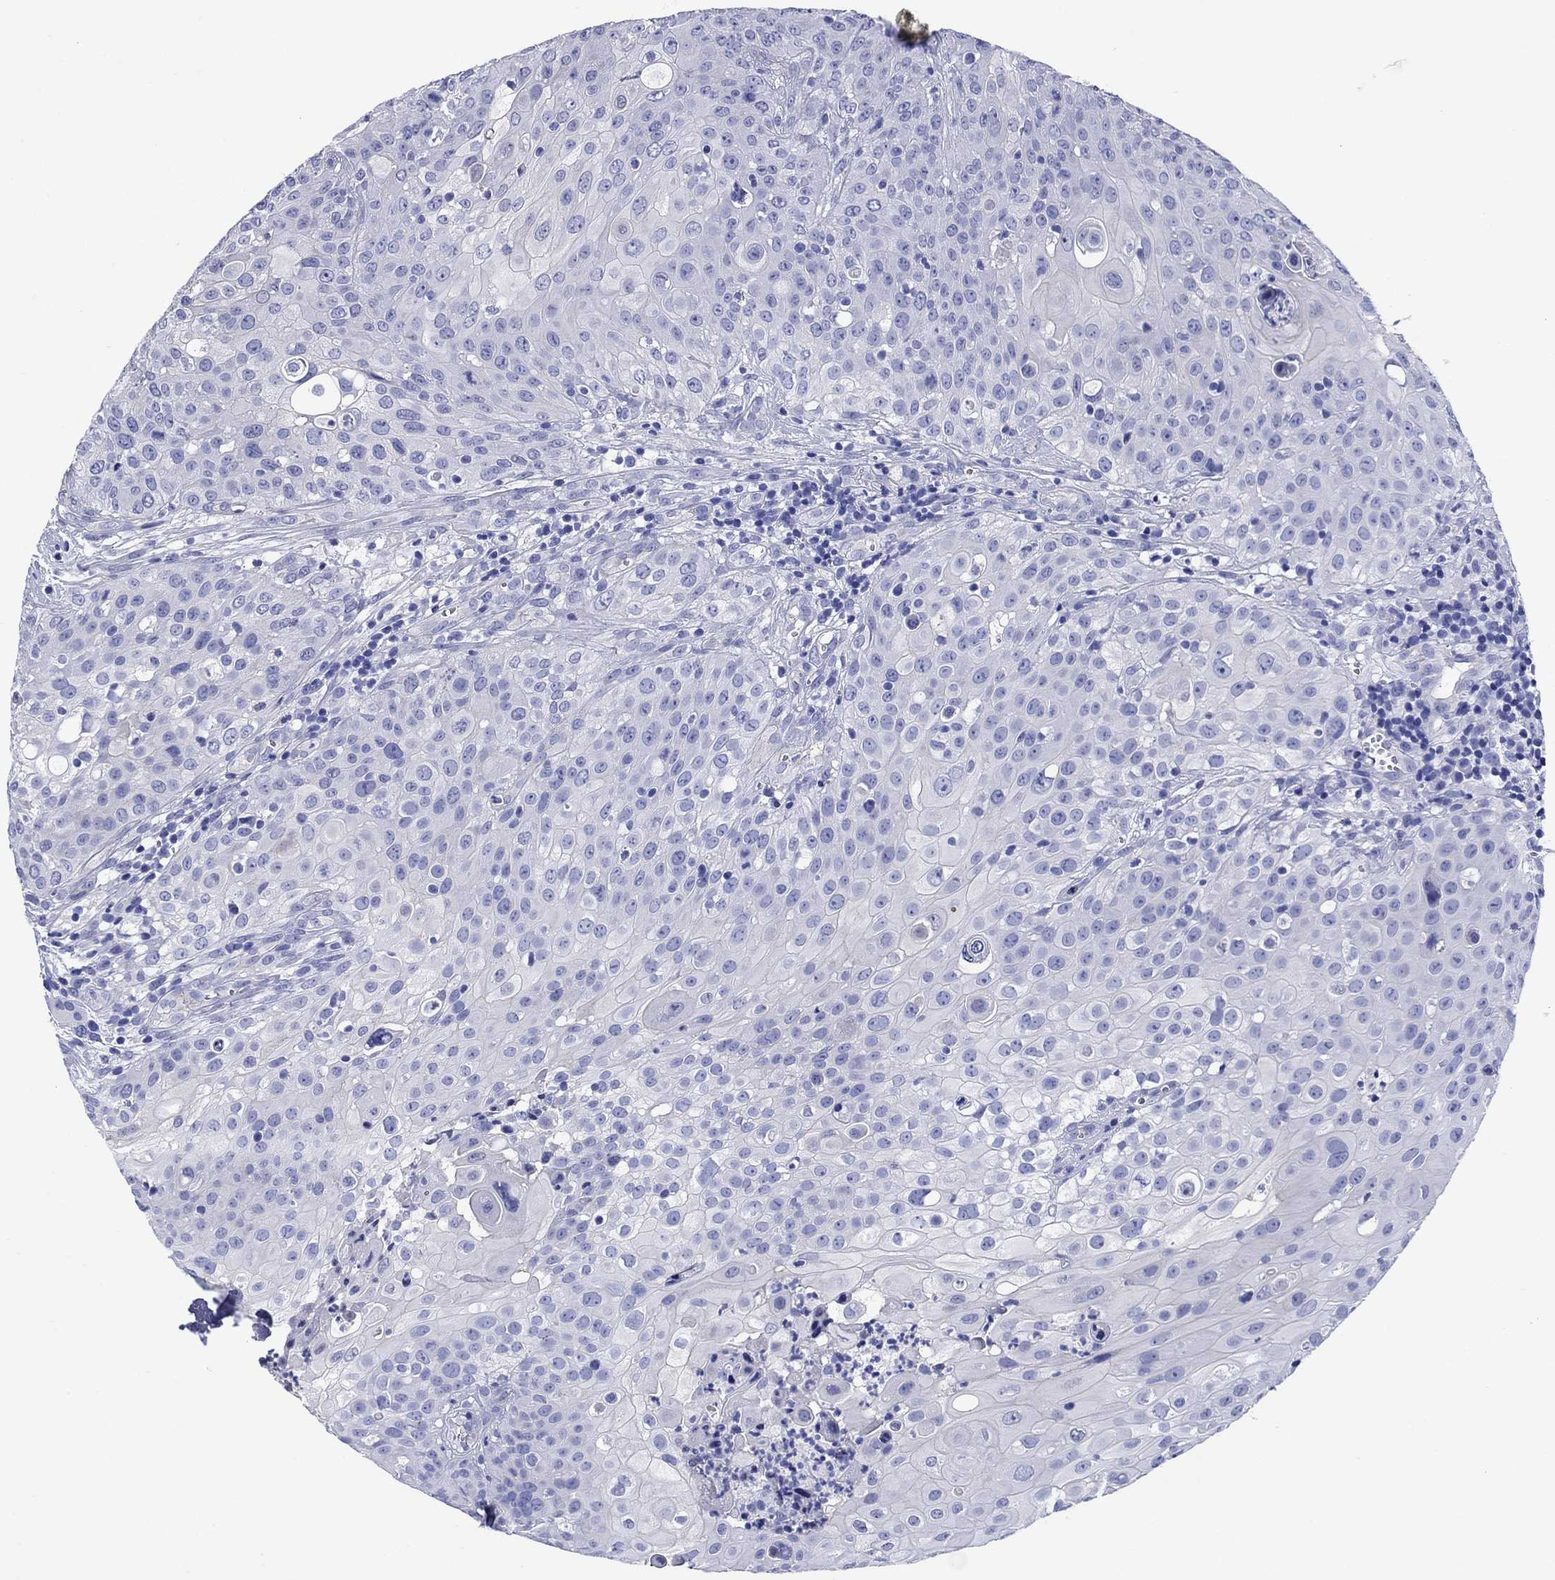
{"staining": {"intensity": "negative", "quantity": "none", "location": "none"}, "tissue": "urothelial cancer", "cell_type": "Tumor cells", "image_type": "cancer", "snomed": [{"axis": "morphology", "description": "Urothelial carcinoma, High grade"}, {"axis": "topography", "description": "Urinary bladder"}], "caption": "Tumor cells show no significant staining in urothelial cancer.", "gene": "SLC1A2", "patient": {"sex": "female", "age": 79}}